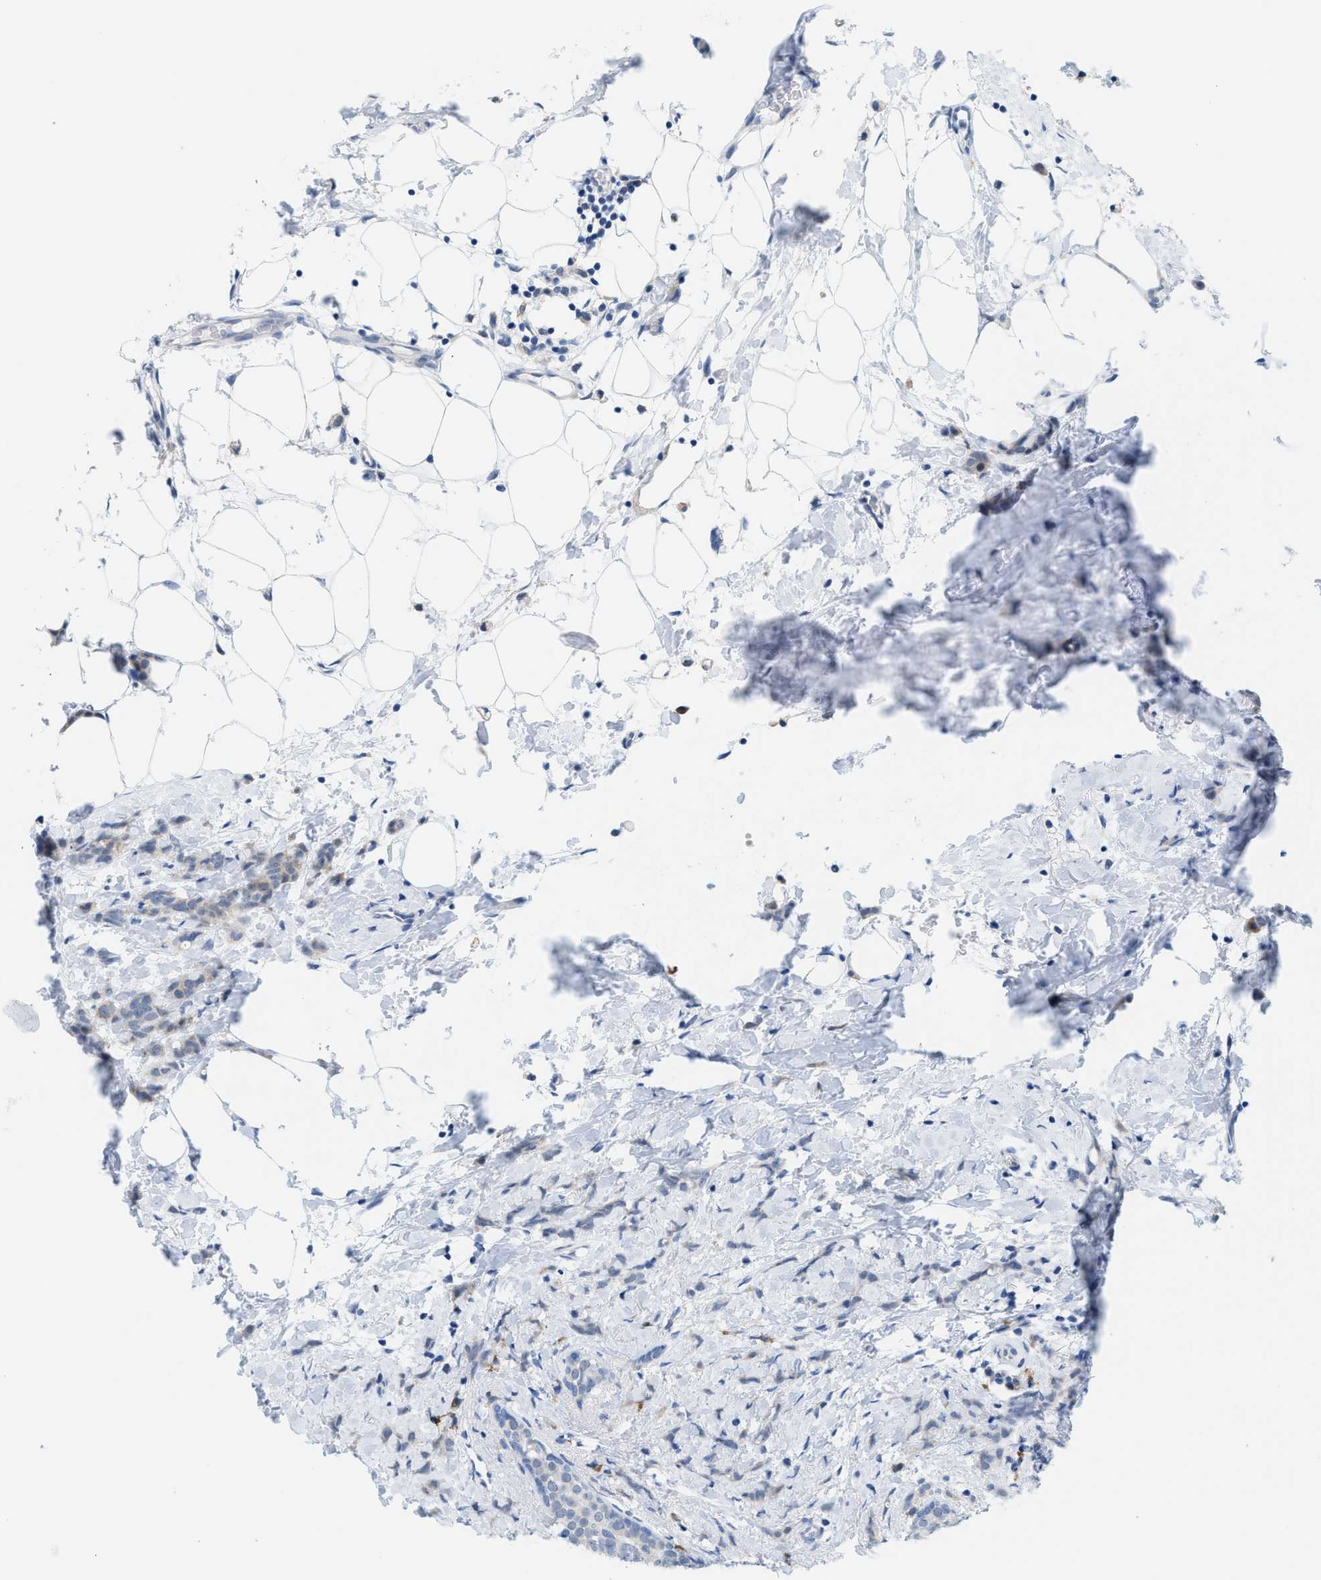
{"staining": {"intensity": "negative", "quantity": "none", "location": "none"}, "tissue": "breast cancer", "cell_type": "Tumor cells", "image_type": "cancer", "snomed": [{"axis": "morphology", "description": "Lobular carcinoma, in situ"}, {"axis": "morphology", "description": "Lobular carcinoma"}, {"axis": "topography", "description": "Breast"}], "caption": "IHC photomicrograph of neoplastic tissue: breast cancer (lobular carcinoma) stained with DAB shows no significant protein positivity in tumor cells.", "gene": "KIFC3", "patient": {"sex": "female", "age": 41}}